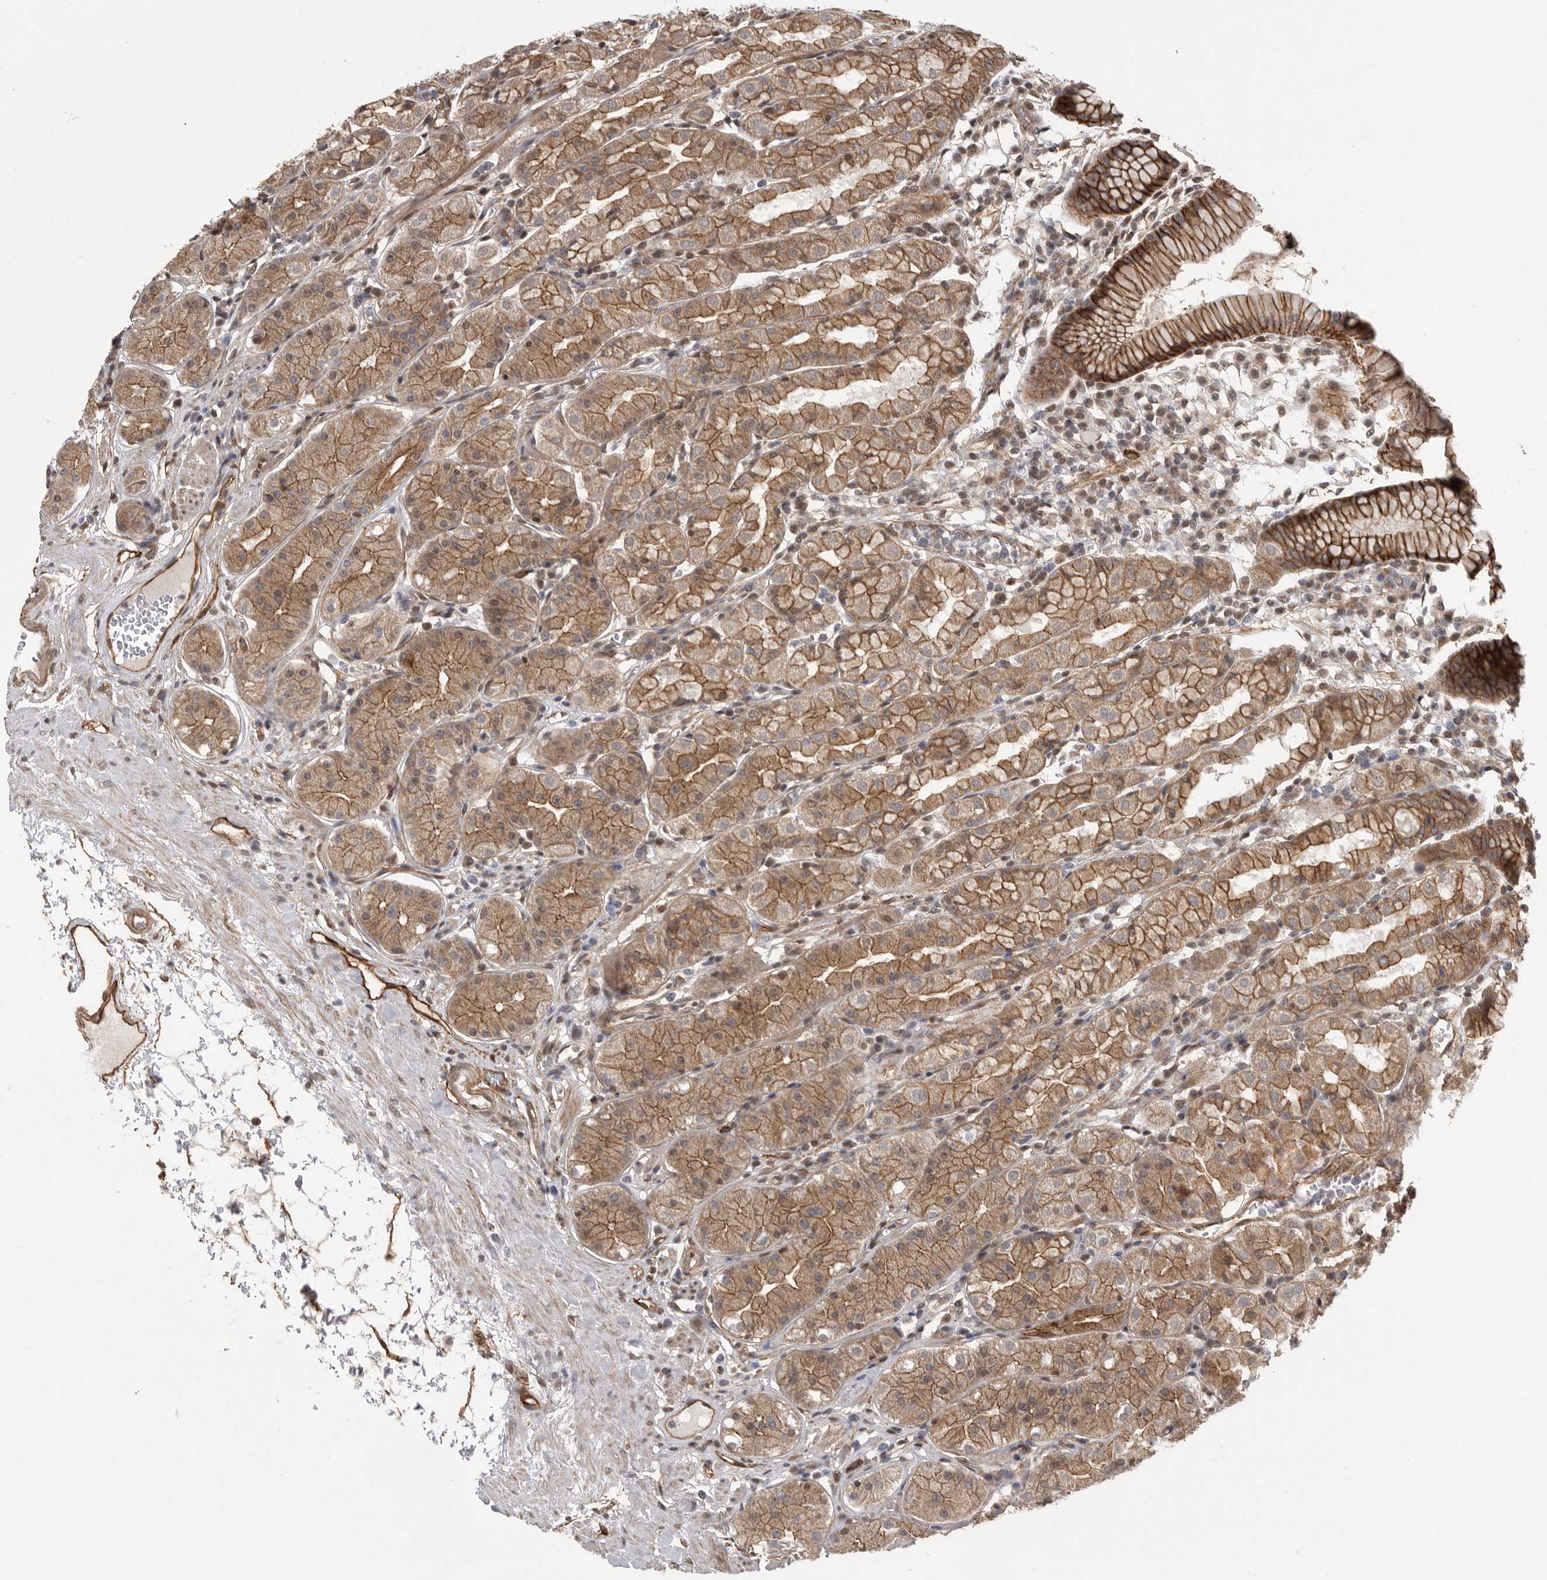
{"staining": {"intensity": "strong", "quantity": ">75%", "location": "cytoplasmic/membranous"}, "tissue": "stomach", "cell_type": "Glandular cells", "image_type": "normal", "snomed": [{"axis": "morphology", "description": "Normal tissue, NOS"}, {"axis": "topography", "description": "Stomach, lower"}], "caption": "Stomach stained with immunohistochemistry exhibits strong cytoplasmic/membranous positivity in about >75% of glandular cells. The protein of interest is stained brown, and the nuclei are stained in blue (DAB (3,3'-diaminobenzidine) IHC with brightfield microscopy, high magnification).", "gene": "NECTIN1", "patient": {"sex": "female", "age": 56}}